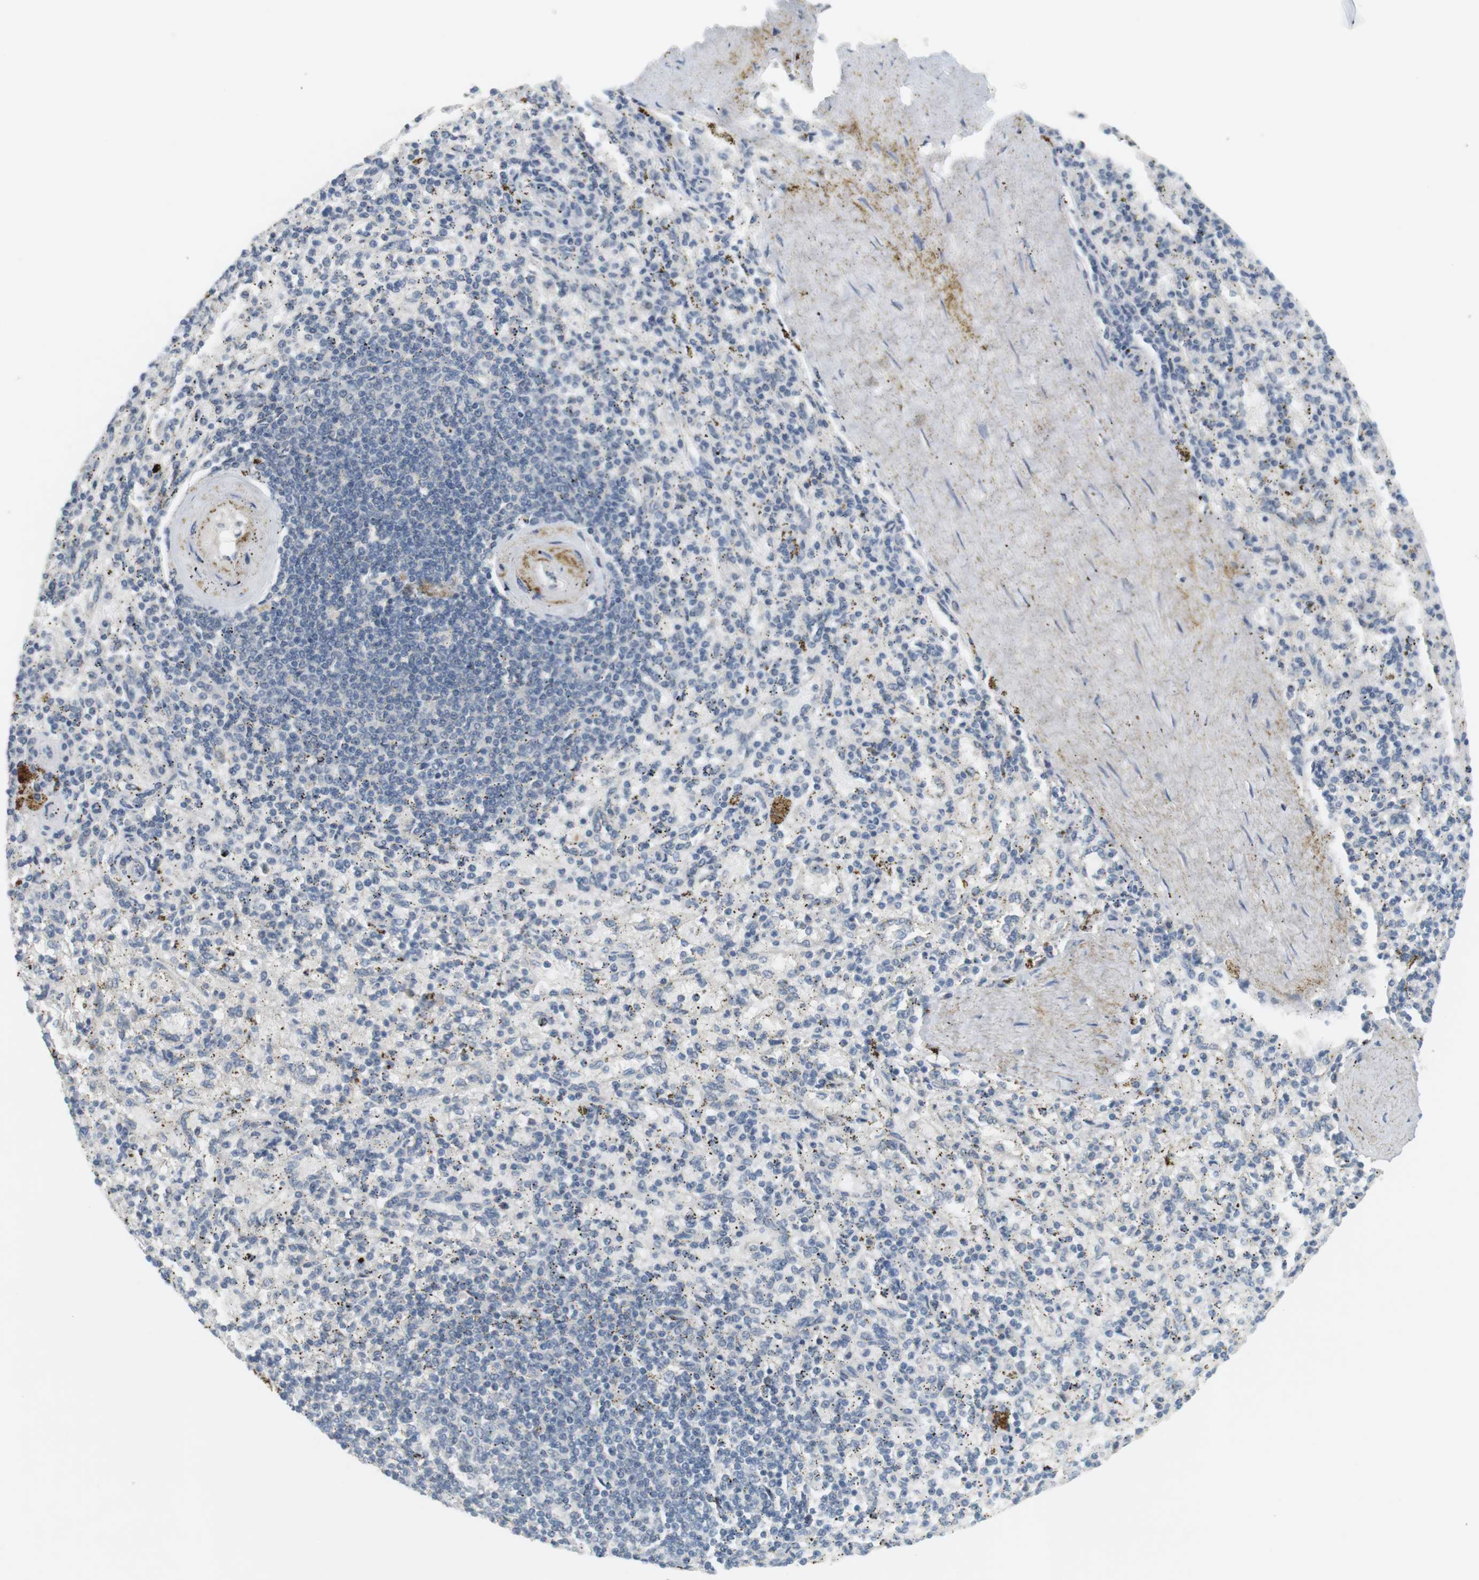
{"staining": {"intensity": "negative", "quantity": "none", "location": "none"}, "tissue": "spleen", "cell_type": "Cells in red pulp", "image_type": "normal", "snomed": [{"axis": "morphology", "description": "Normal tissue, NOS"}, {"axis": "topography", "description": "Spleen"}], "caption": "A histopathology image of spleen stained for a protein displays no brown staining in cells in red pulp. The staining is performed using DAB (3,3'-diaminobenzidine) brown chromogen with nuclei counter-stained in using hematoxylin.", "gene": "CREB3L2", "patient": {"sex": "female", "age": 43}}